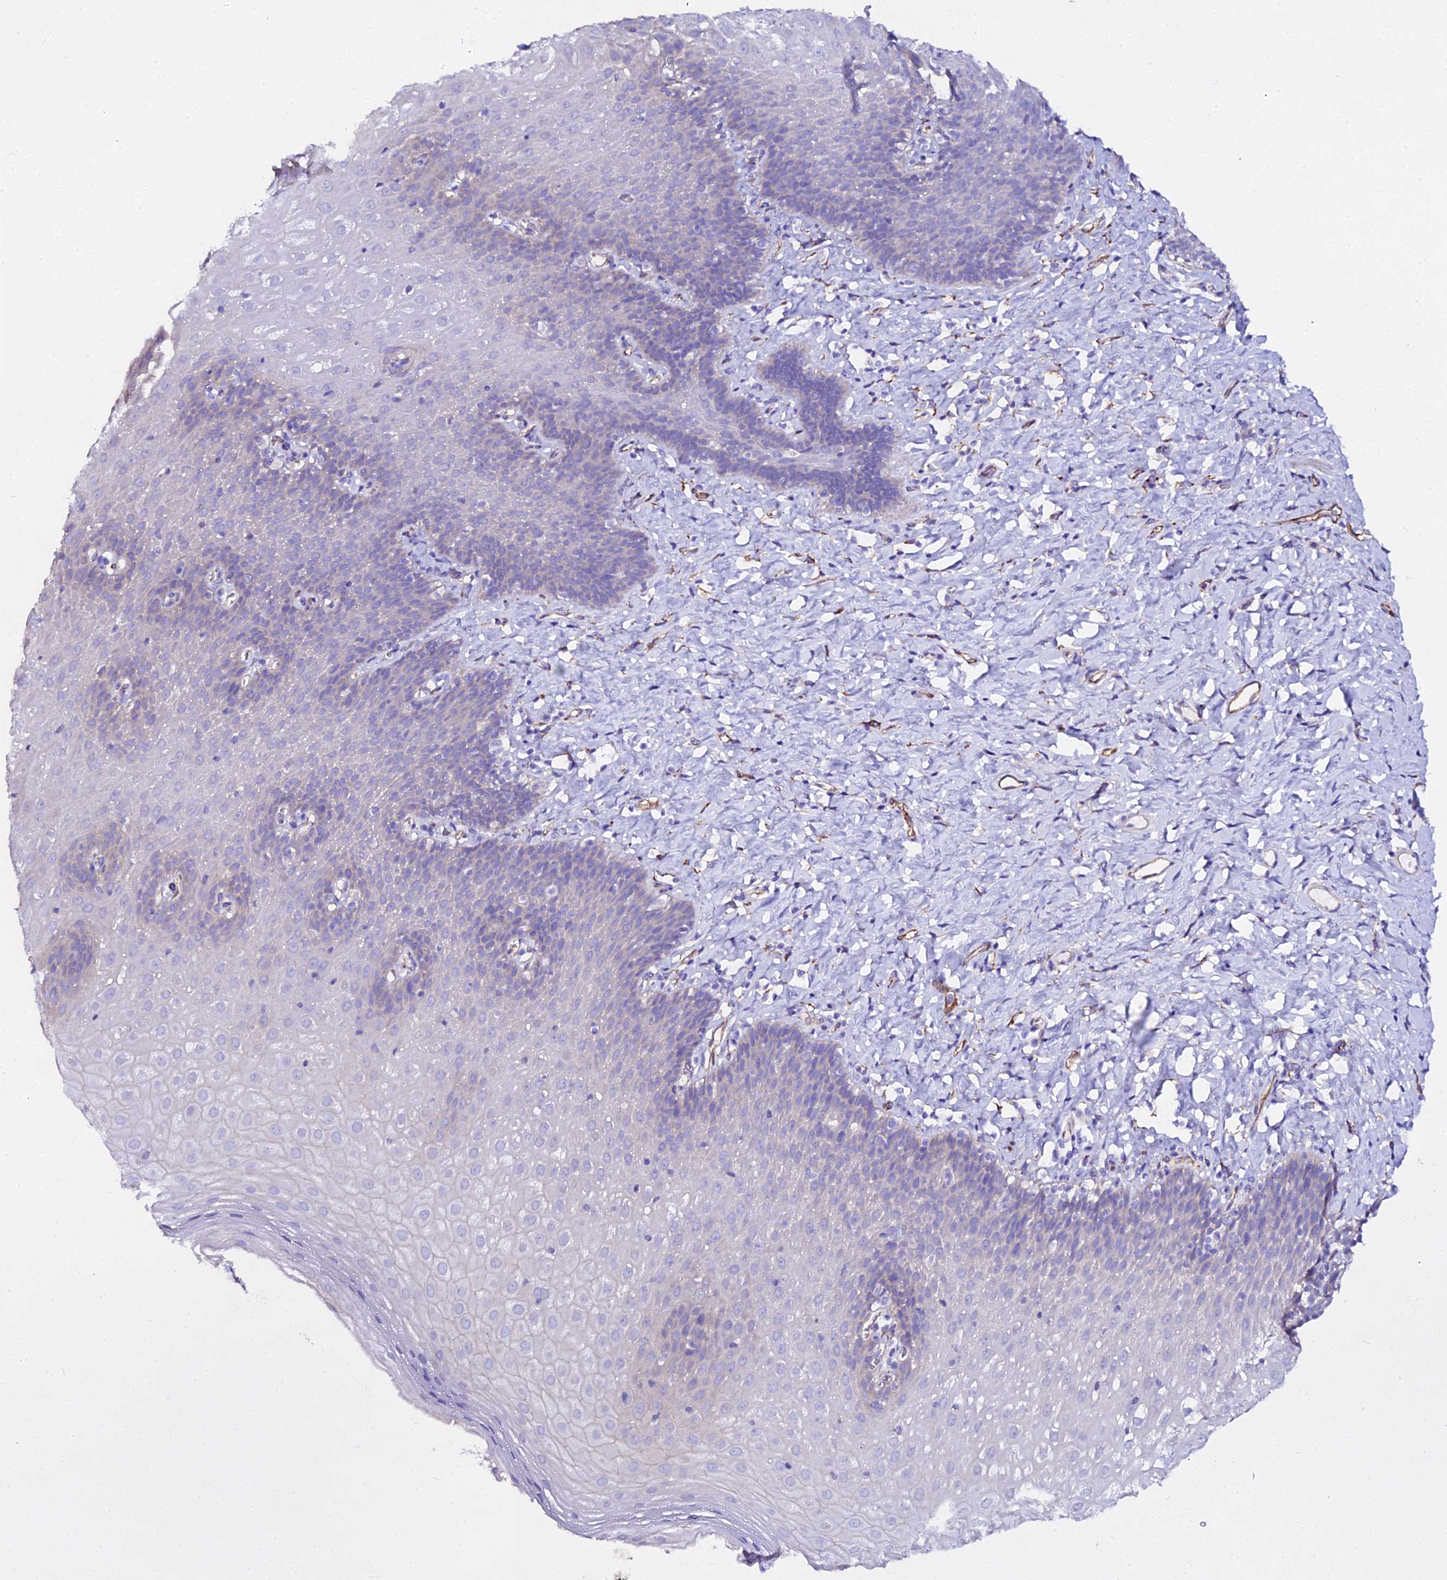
{"staining": {"intensity": "negative", "quantity": "none", "location": "none"}, "tissue": "esophagus", "cell_type": "Squamous epithelial cells", "image_type": "normal", "snomed": [{"axis": "morphology", "description": "Normal tissue, NOS"}, {"axis": "topography", "description": "Esophagus"}], "caption": "An immunohistochemistry (IHC) micrograph of normal esophagus is shown. There is no staining in squamous epithelial cells of esophagus. (Stains: DAB immunohistochemistry (IHC) with hematoxylin counter stain, Microscopy: brightfield microscopy at high magnification).", "gene": "CFAP45", "patient": {"sex": "female", "age": 61}}